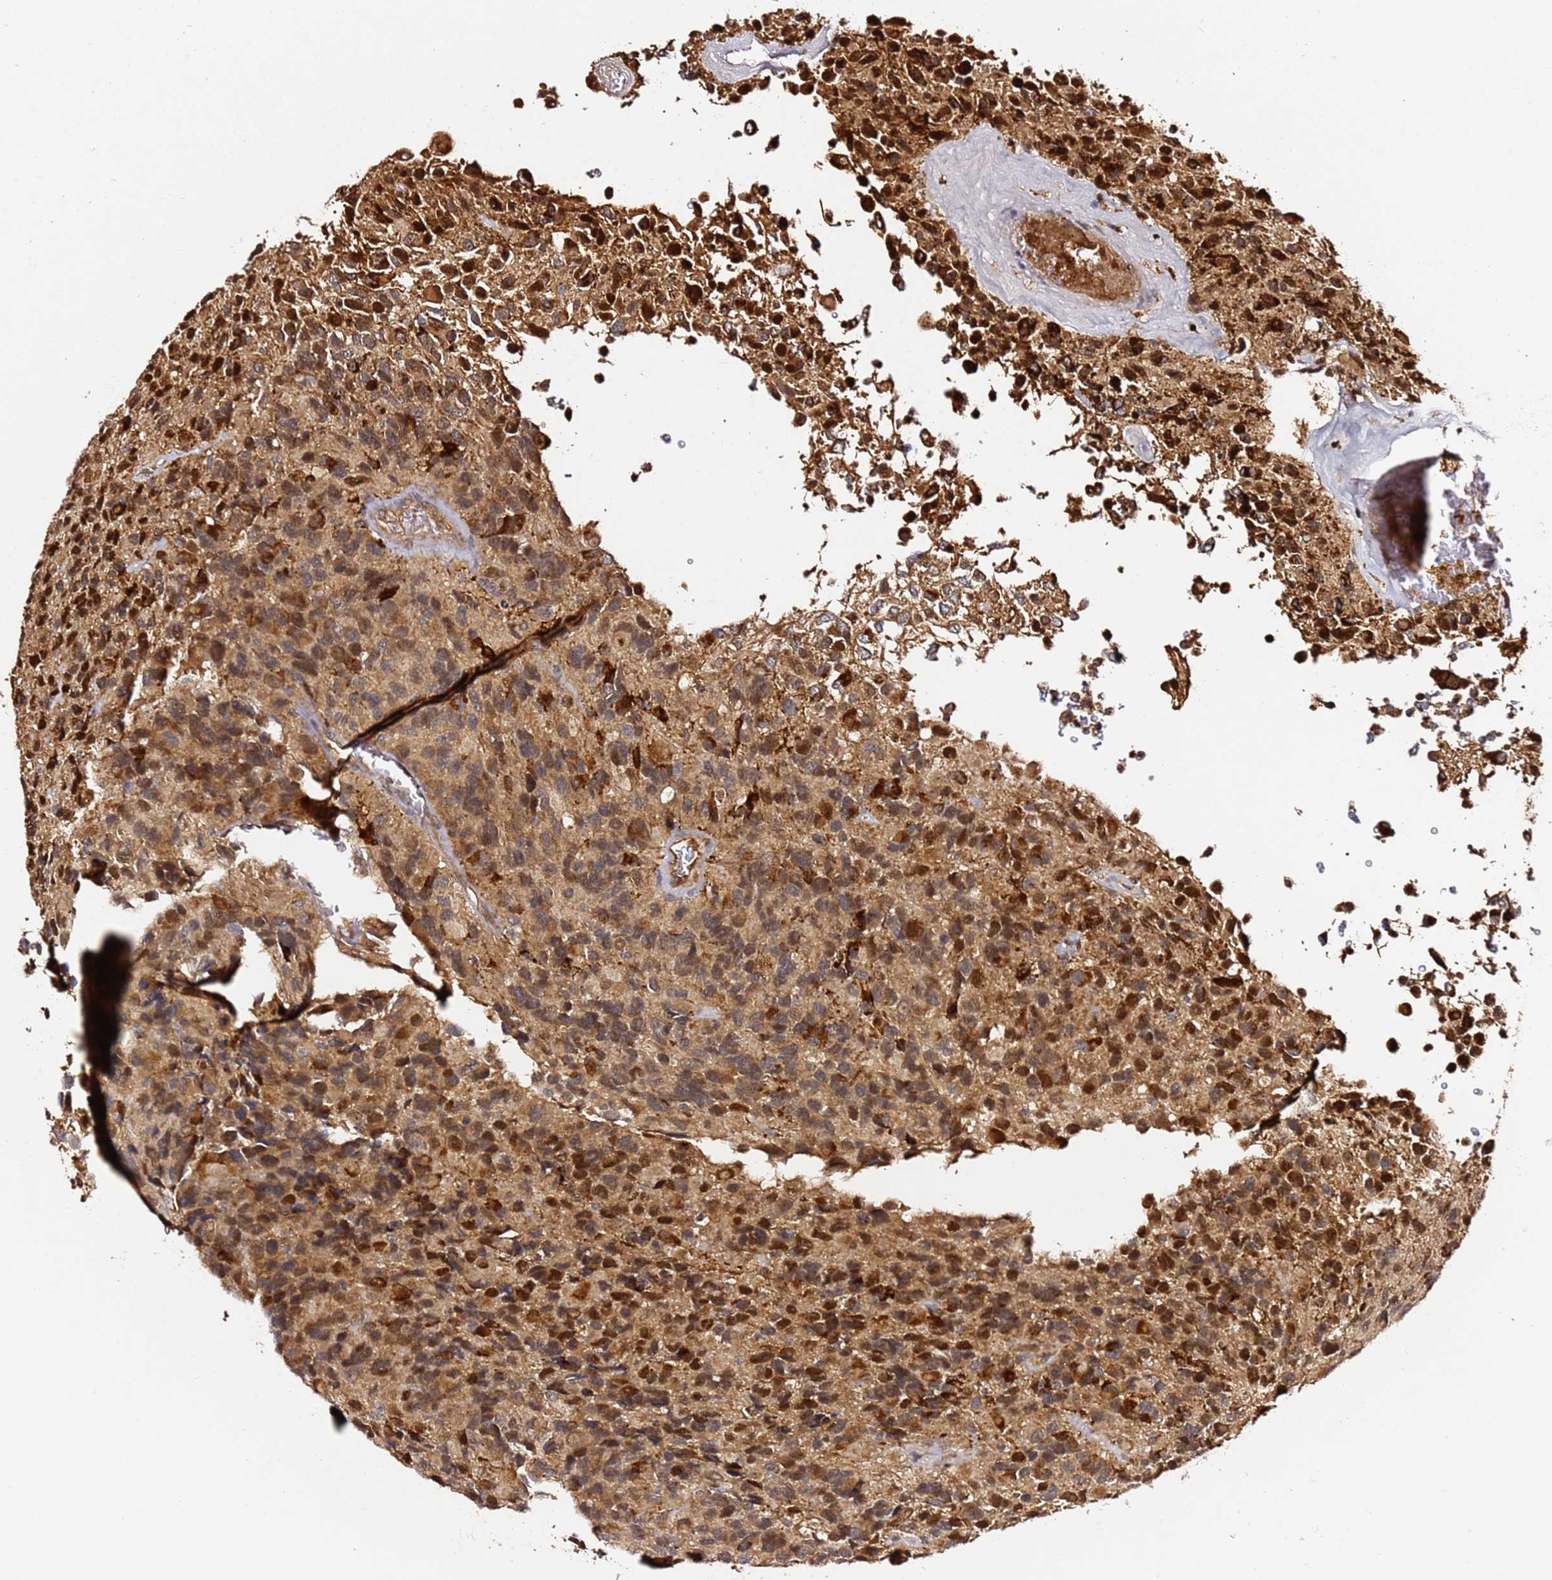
{"staining": {"intensity": "moderate", "quantity": ">75%", "location": "cytoplasmic/membranous,nuclear"}, "tissue": "glioma", "cell_type": "Tumor cells", "image_type": "cancer", "snomed": [{"axis": "morphology", "description": "Glioma, malignant, High grade"}, {"axis": "topography", "description": "Brain"}], "caption": "Protein expression analysis of human malignant high-grade glioma reveals moderate cytoplasmic/membranous and nuclear expression in about >75% of tumor cells. (DAB (3,3'-diaminobenzidine) IHC with brightfield microscopy, high magnification).", "gene": "ALG11", "patient": {"sex": "male", "age": 77}}